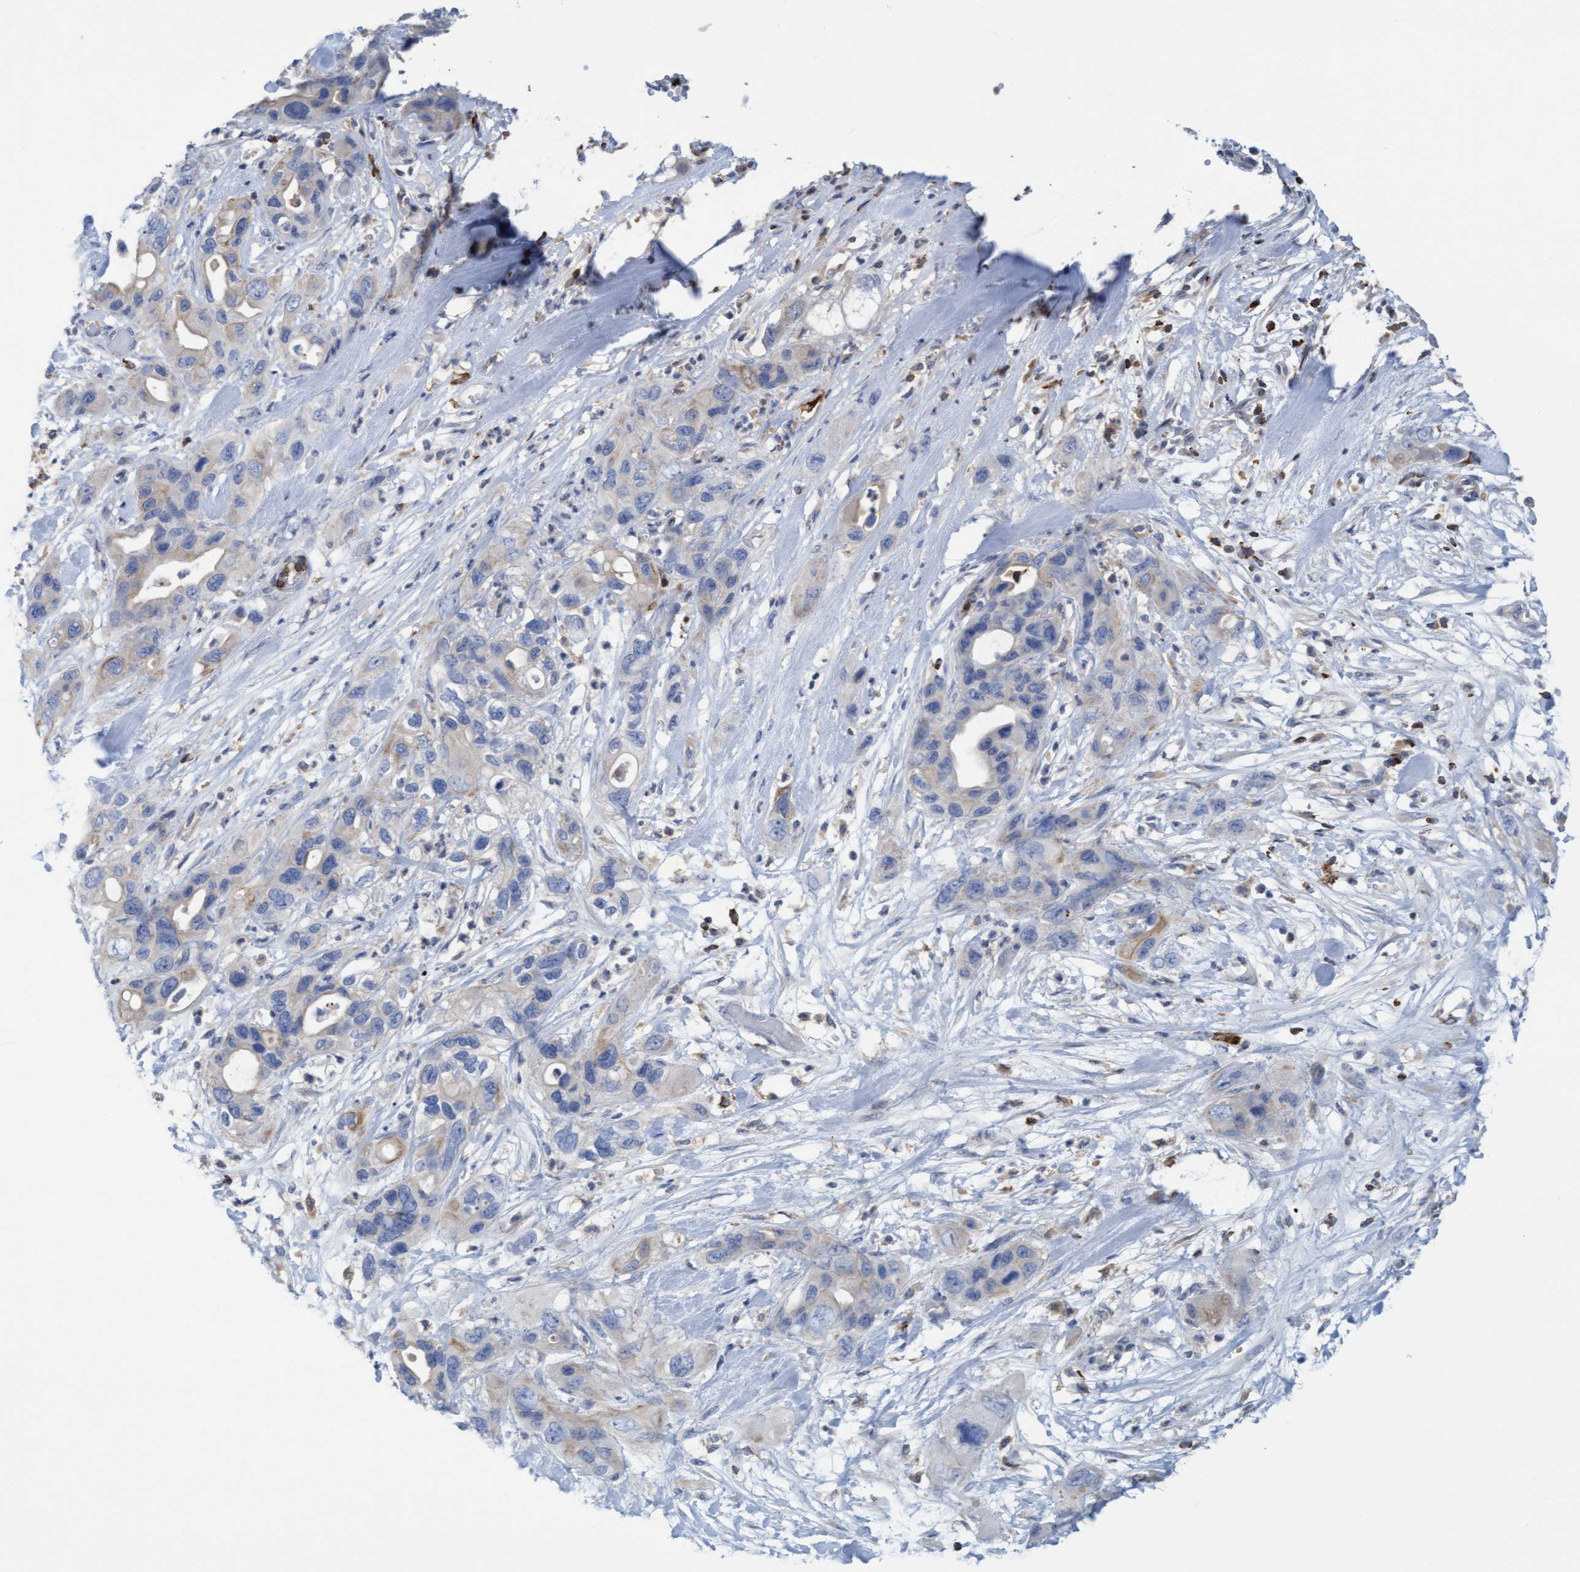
{"staining": {"intensity": "weak", "quantity": "25%-75%", "location": "cytoplasmic/membranous"}, "tissue": "pancreatic cancer", "cell_type": "Tumor cells", "image_type": "cancer", "snomed": [{"axis": "morphology", "description": "Adenocarcinoma, NOS"}, {"axis": "topography", "description": "Pancreas"}], "caption": "Tumor cells display weak cytoplasmic/membranous expression in approximately 25%-75% of cells in adenocarcinoma (pancreatic).", "gene": "FNBP1", "patient": {"sex": "female", "age": 71}}